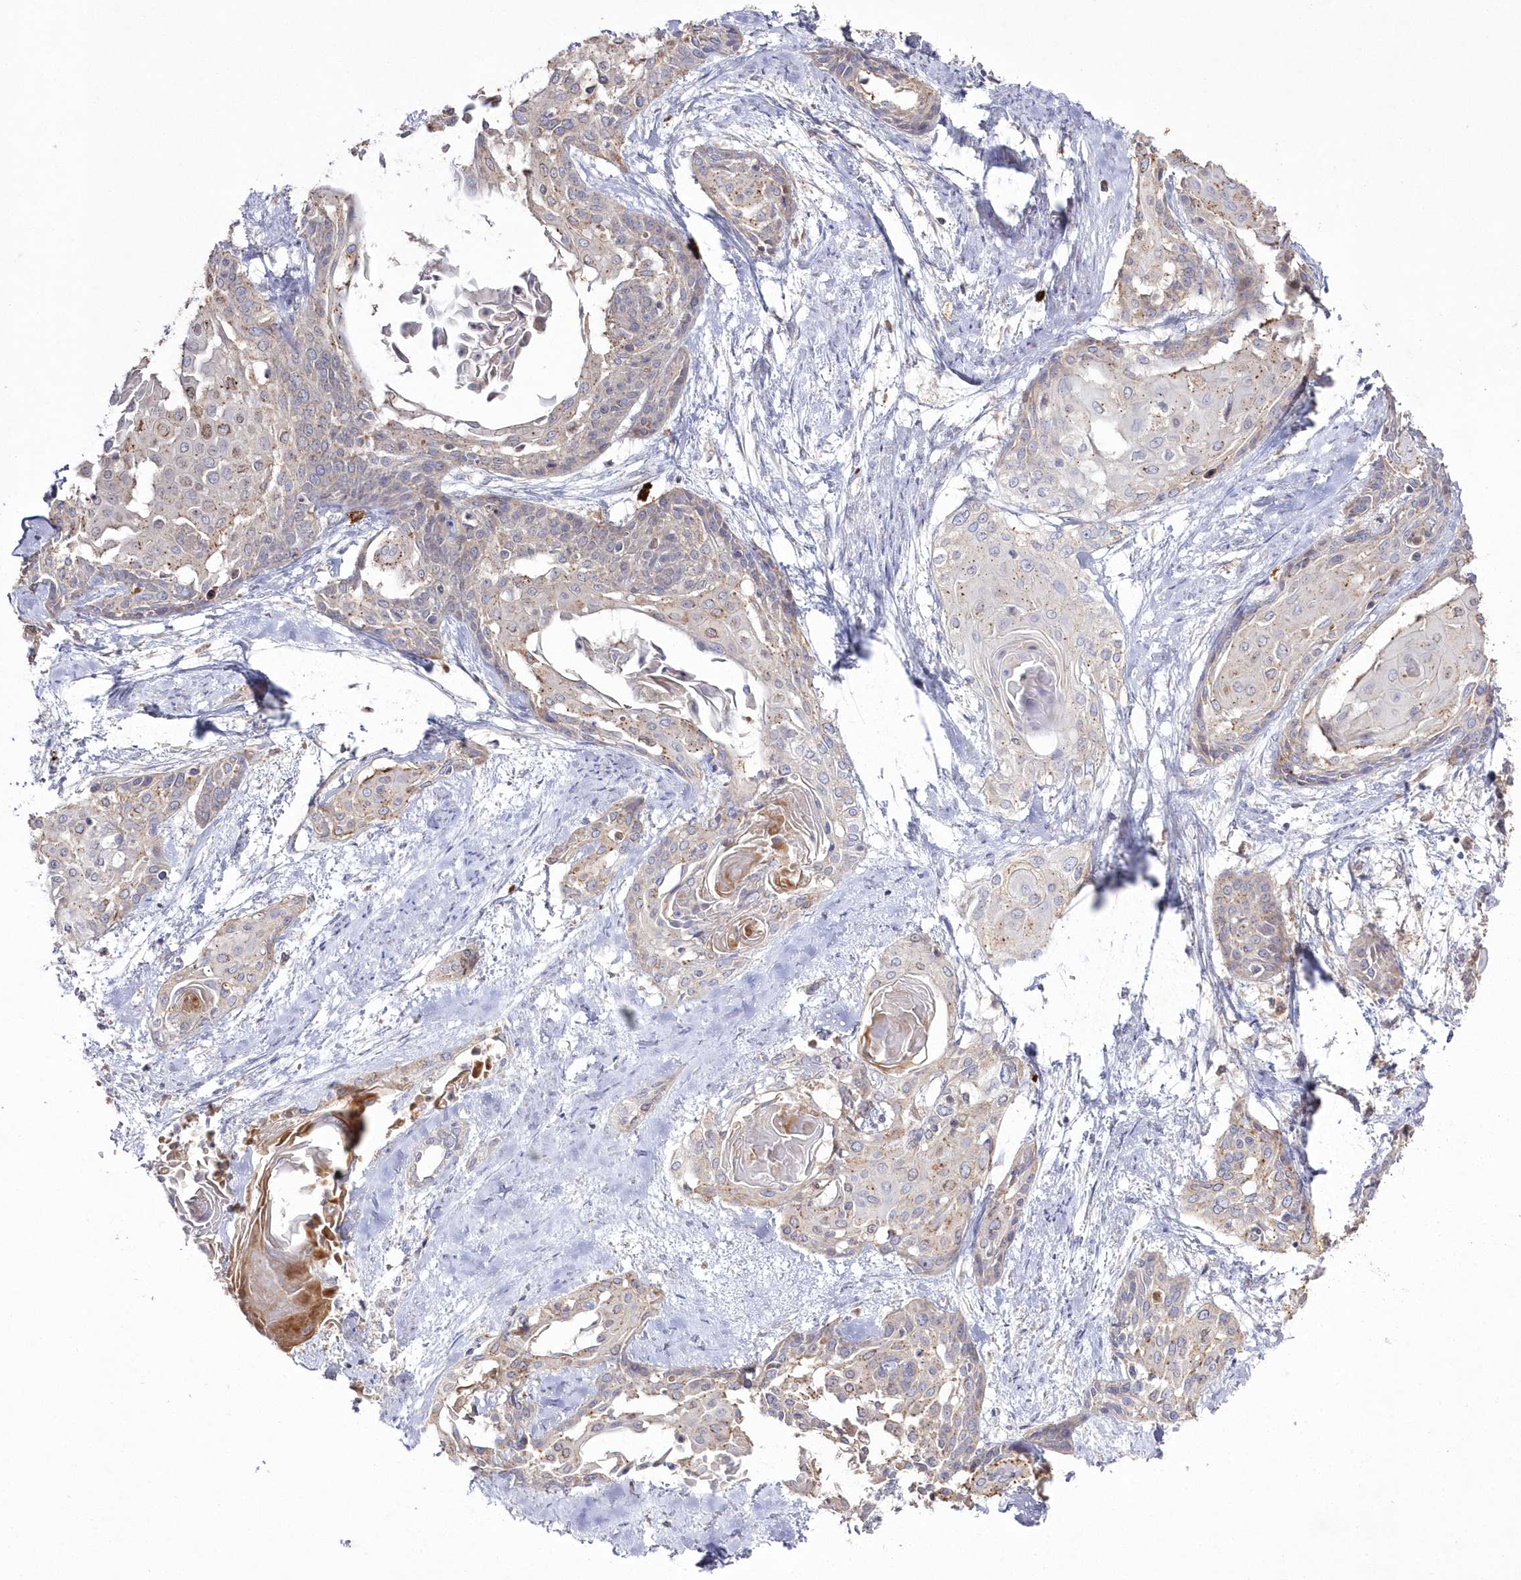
{"staining": {"intensity": "weak", "quantity": "<25%", "location": "cytoplasmic/membranous"}, "tissue": "cervical cancer", "cell_type": "Tumor cells", "image_type": "cancer", "snomed": [{"axis": "morphology", "description": "Squamous cell carcinoma, NOS"}, {"axis": "topography", "description": "Cervix"}], "caption": "IHC image of neoplastic tissue: human cervical cancer stained with DAB exhibits no significant protein expression in tumor cells.", "gene": "ARSB", "patient": {"sex": "female", "age": 57}}